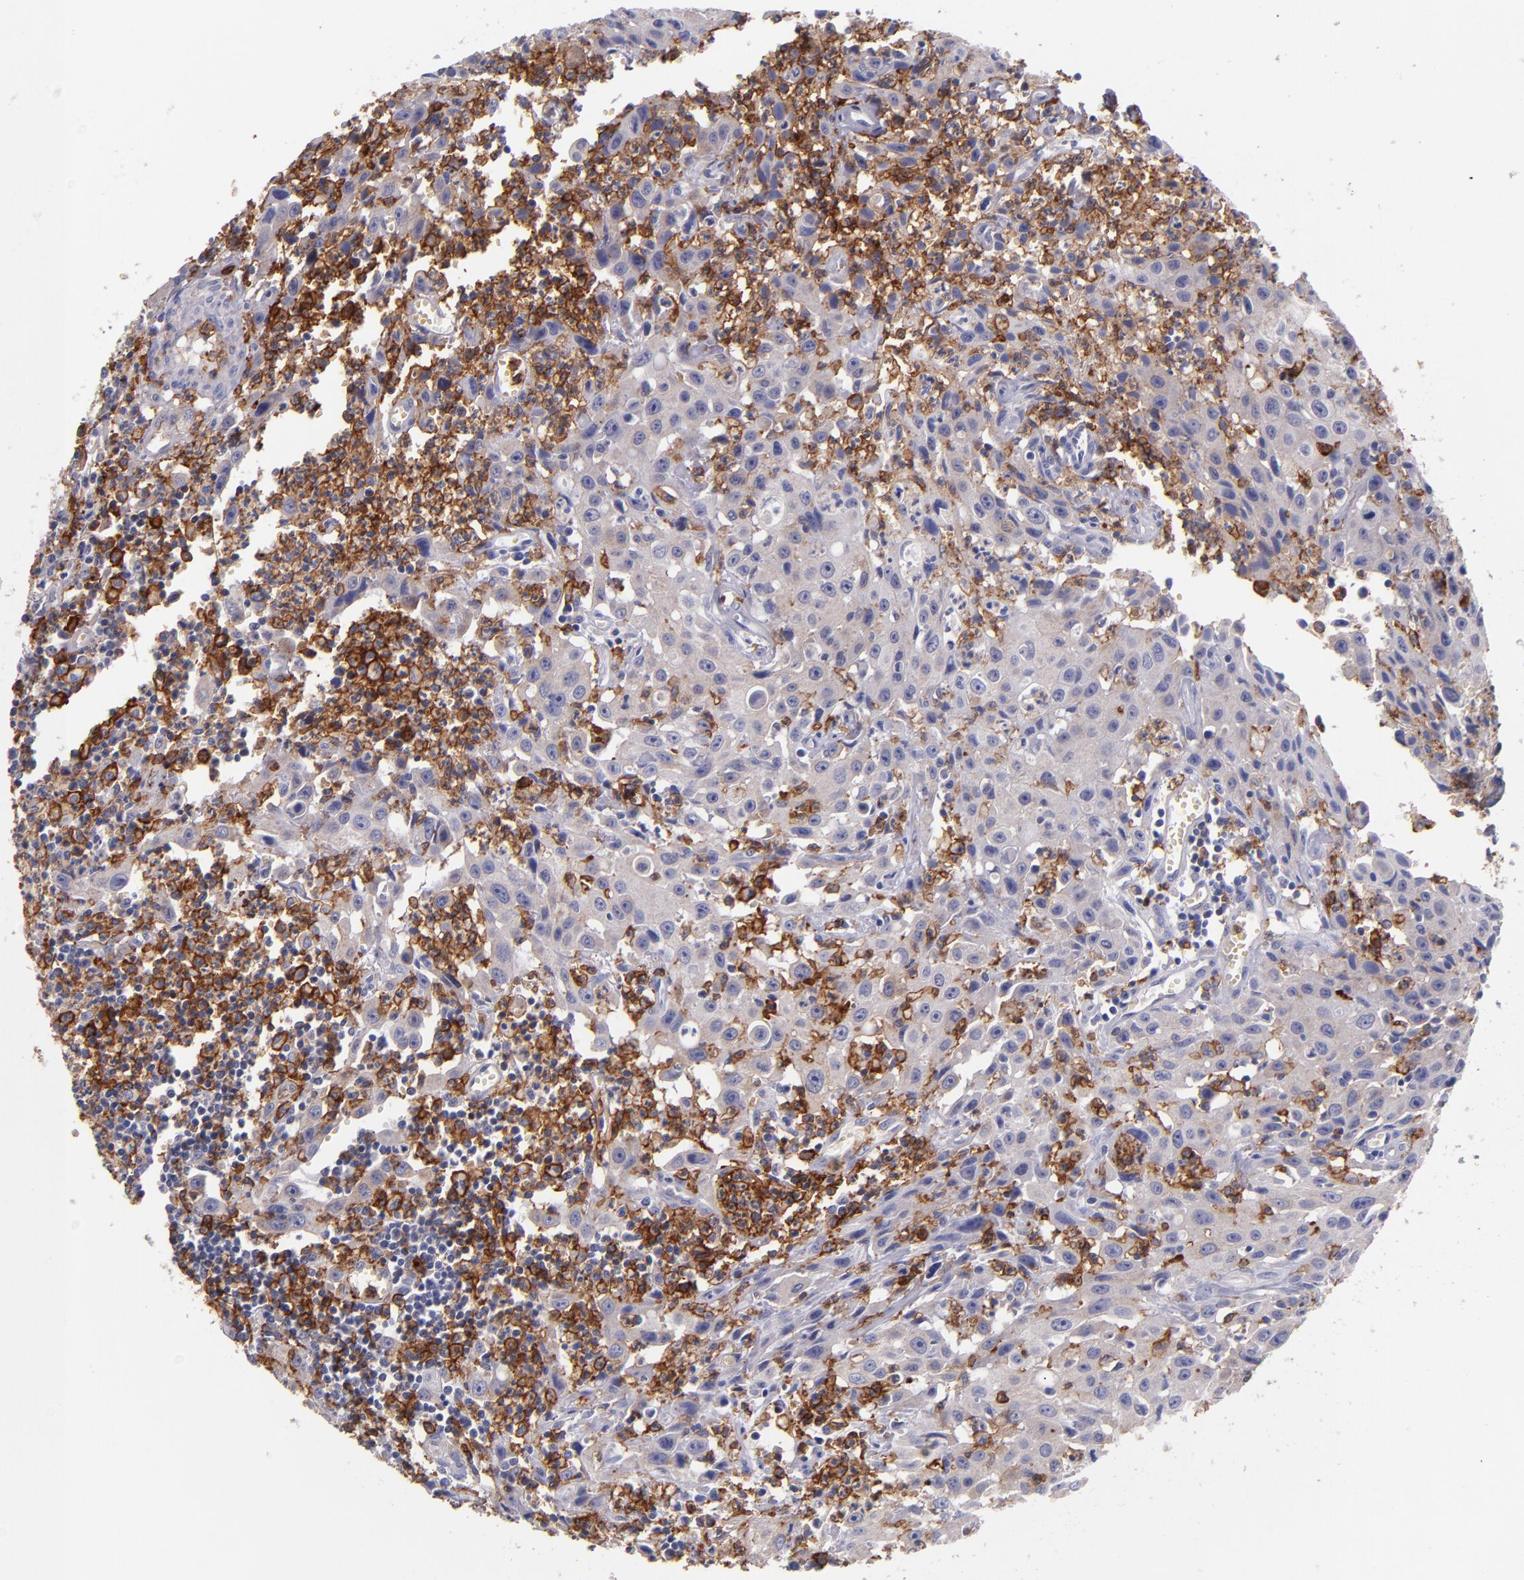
{"staining": {"intensity": "weak", "quantity": "25%-75%", "location": "cytoplasmic/membranous"}, "tissue": "urothelial cancer", "cell_type": "Tumor cells", "image_type": "cancer", "snomed": [{"axis": "morphology", "description": "Urothelial carcinoma, High grade"}, {"axis": "topography", "description": "Urinary bladder"}], "caption": "Urothelial cancer stained with immunohistochemistry reveals weak cytoplasmic/membranous expression in about 25%-75% of tumor cells.", "gene": "C5AR1", "patient": {"sex": "male", "age": 66}}